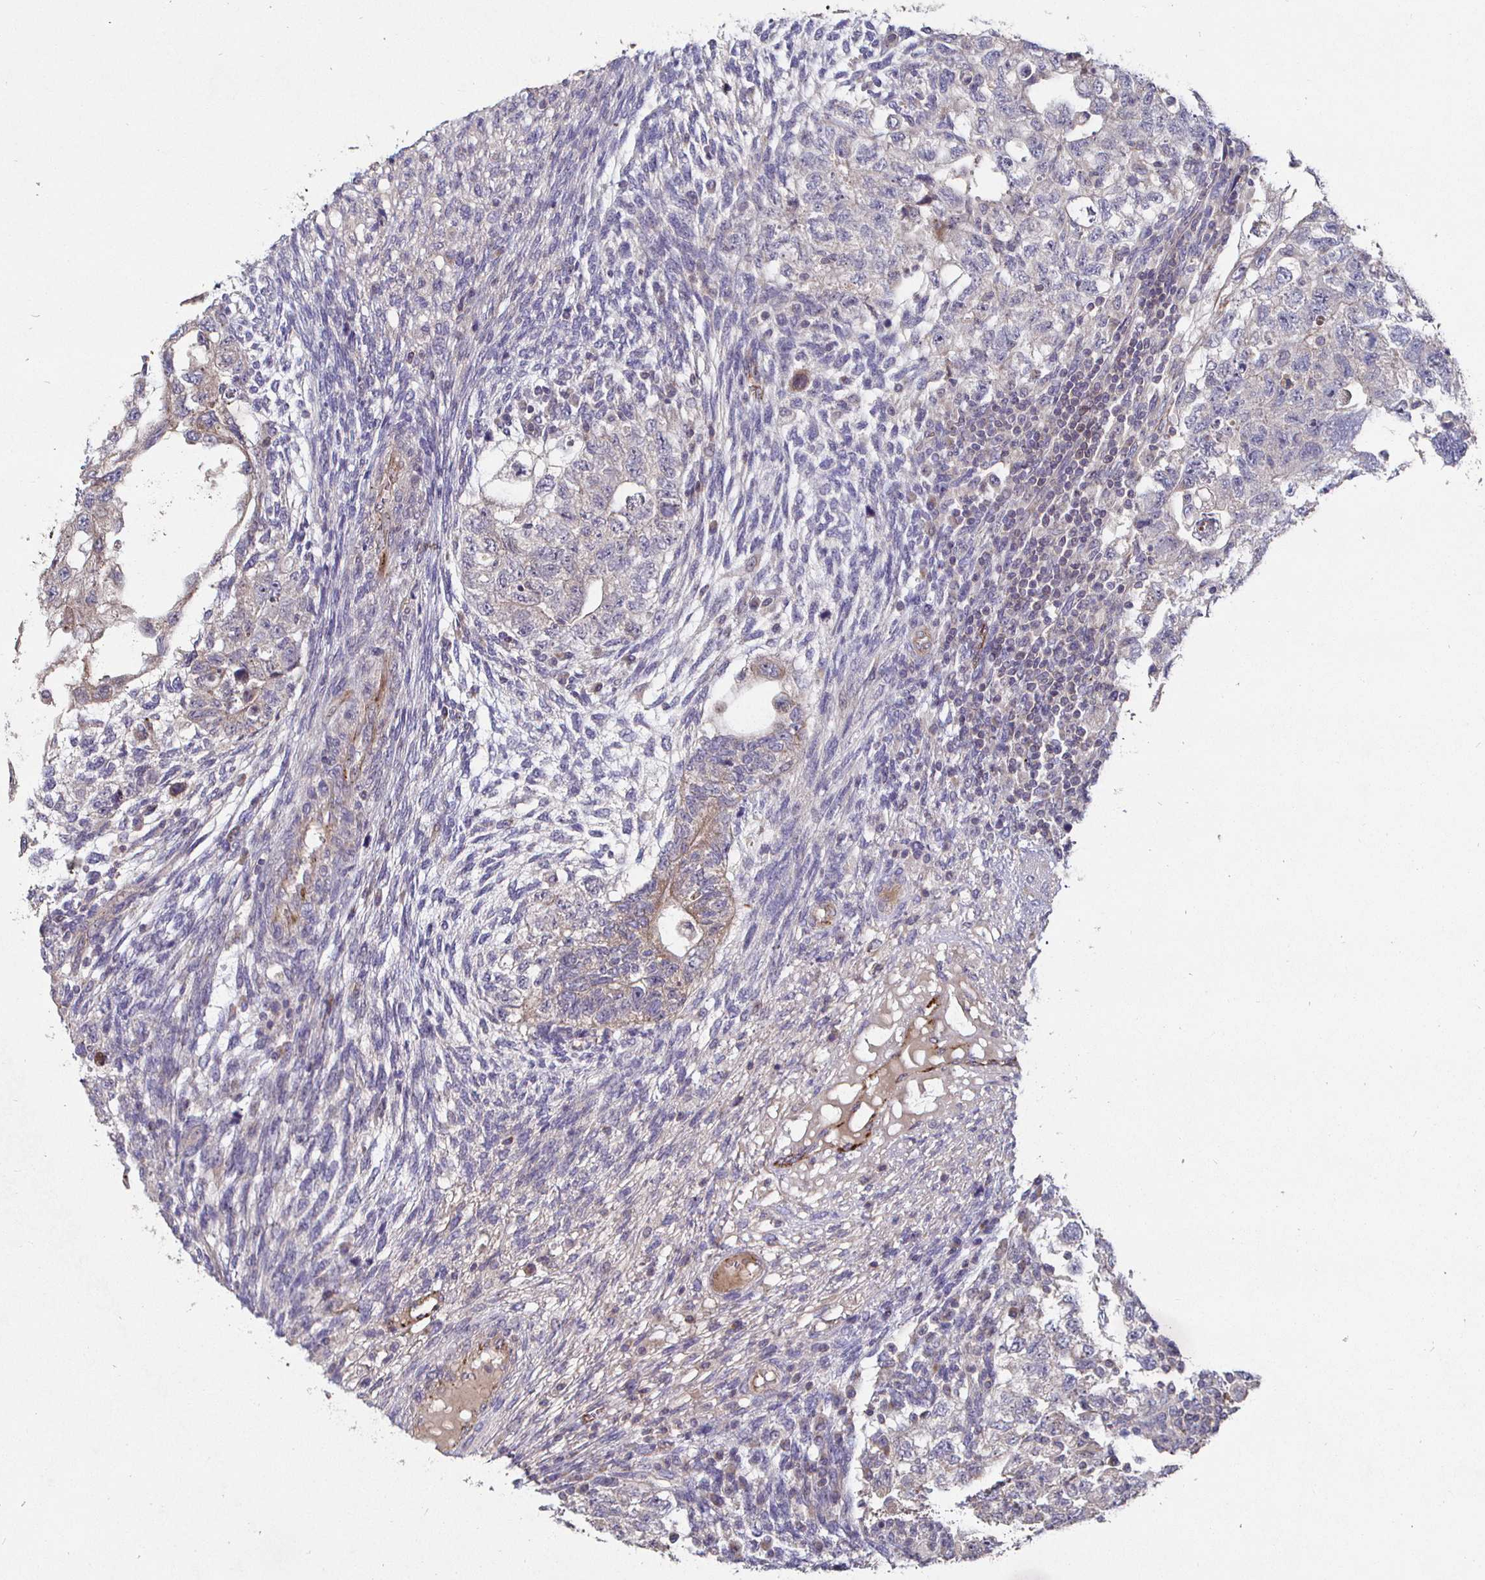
{"staining": {"intensity": "negative", "quantity": "none", "location": "none"}, "tissue": "testis cancer", "cell_type": "Tumor cells", "image_type": "cancer", "snomed": [{"axis": "morphology", "description": "Normal tissue, NOS"}, {"axis": "morphology", "description": "Carcinoma, Embryonal, NOS"}, {"axis": "topography", "description": "Testis"}], "caption": "There is no significant positivity in tumor cells of testis cancer.", "gene": "NRSN1", "patient": {"sex": "male", "age": 36}}